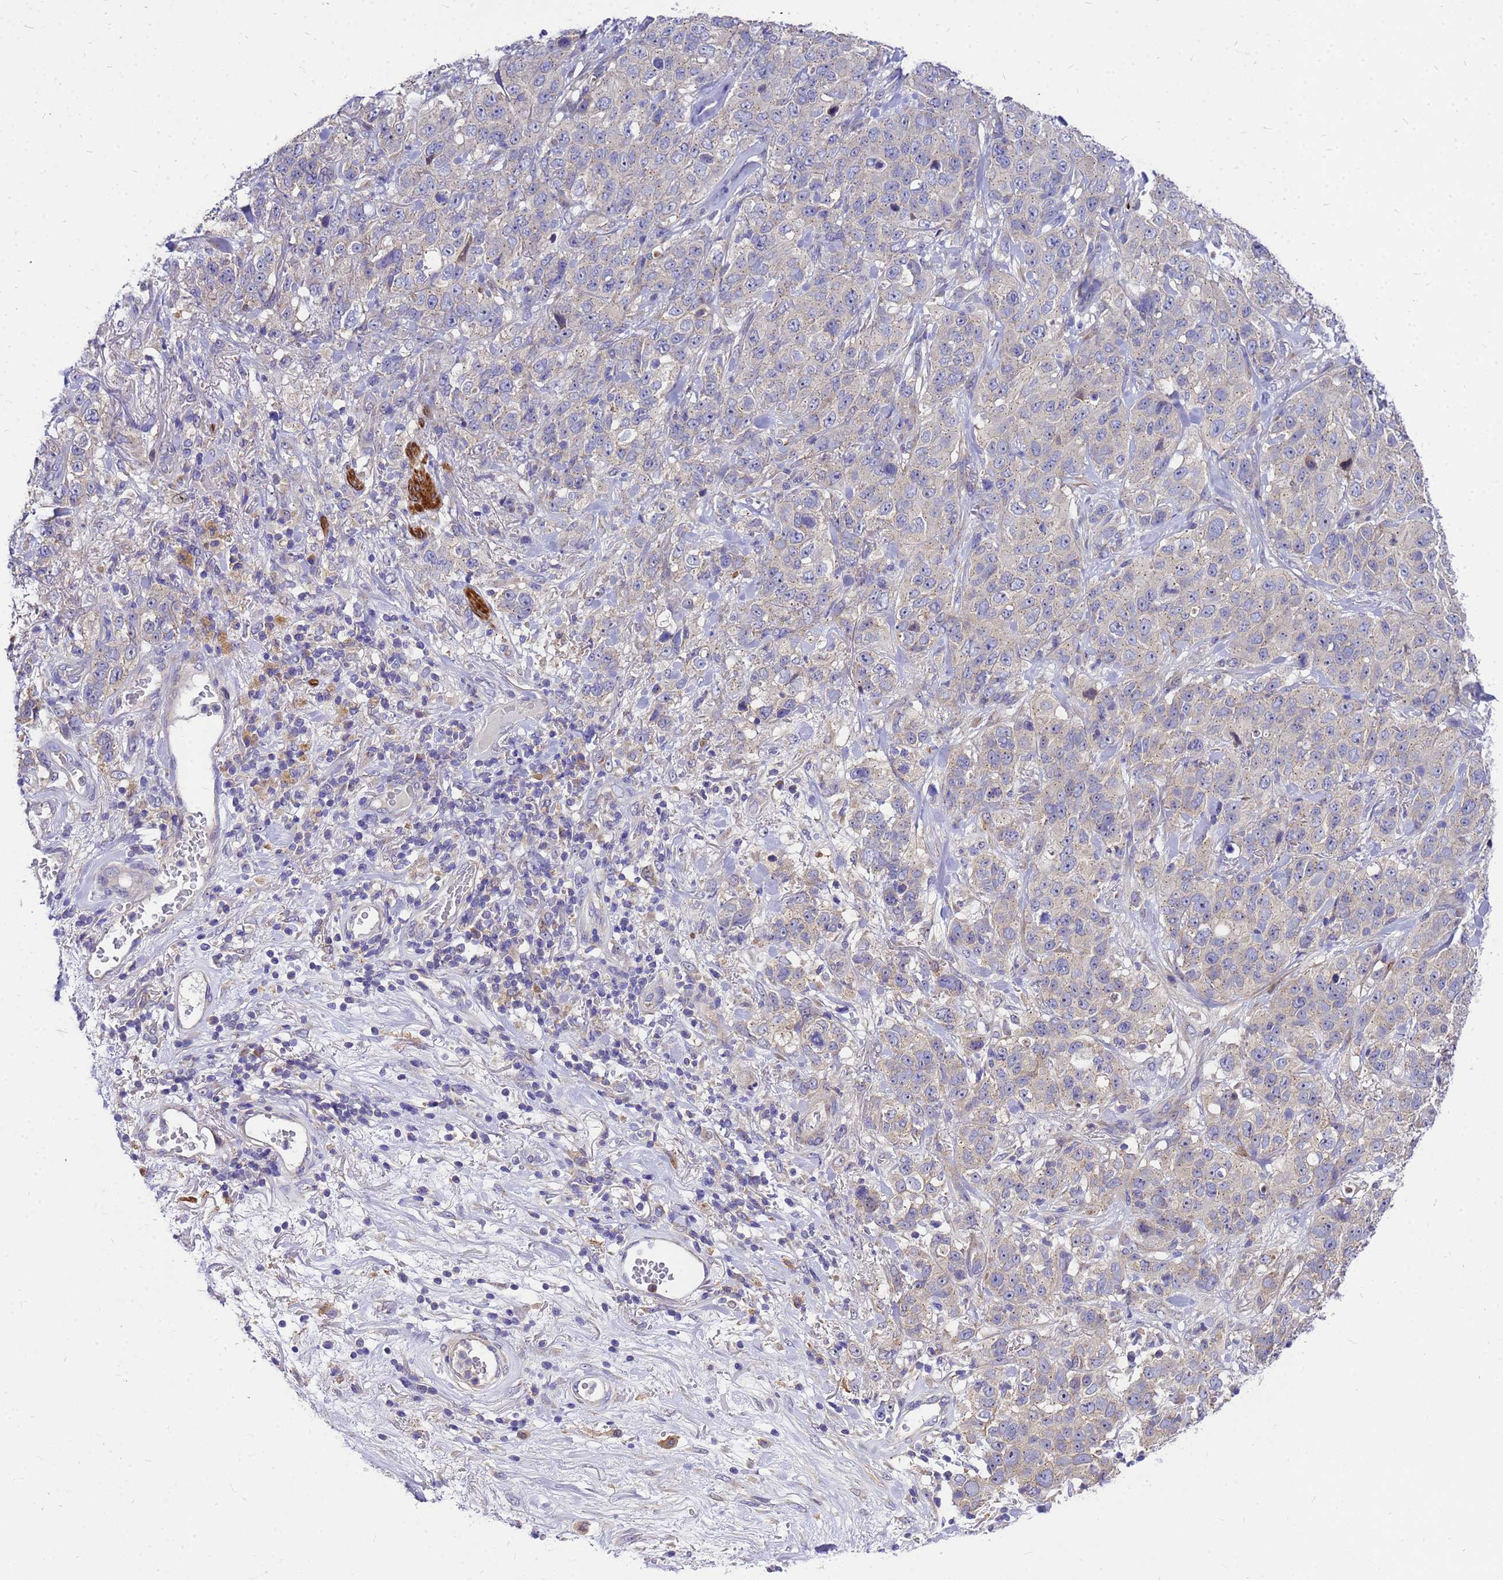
{"staining": {"intensity": "negative", "quantity": "none", "location": "none"}, "tissue": "stomach cancer", "cell_type": "Tumor cells", "image_type": "cancer", "snomed": [{"axis": "morphology", "description": "Adenocarcinoma, NOS"}, {"axis": "topography", "description": "Stomach"}], "caption": "Immunohistochemistry (IHC) of stomach cancer (adenocarcinoma) demonstrates no staining in tumor cells.", "gene": "POP7", "patient": {"sex": "male", "age": 48}}